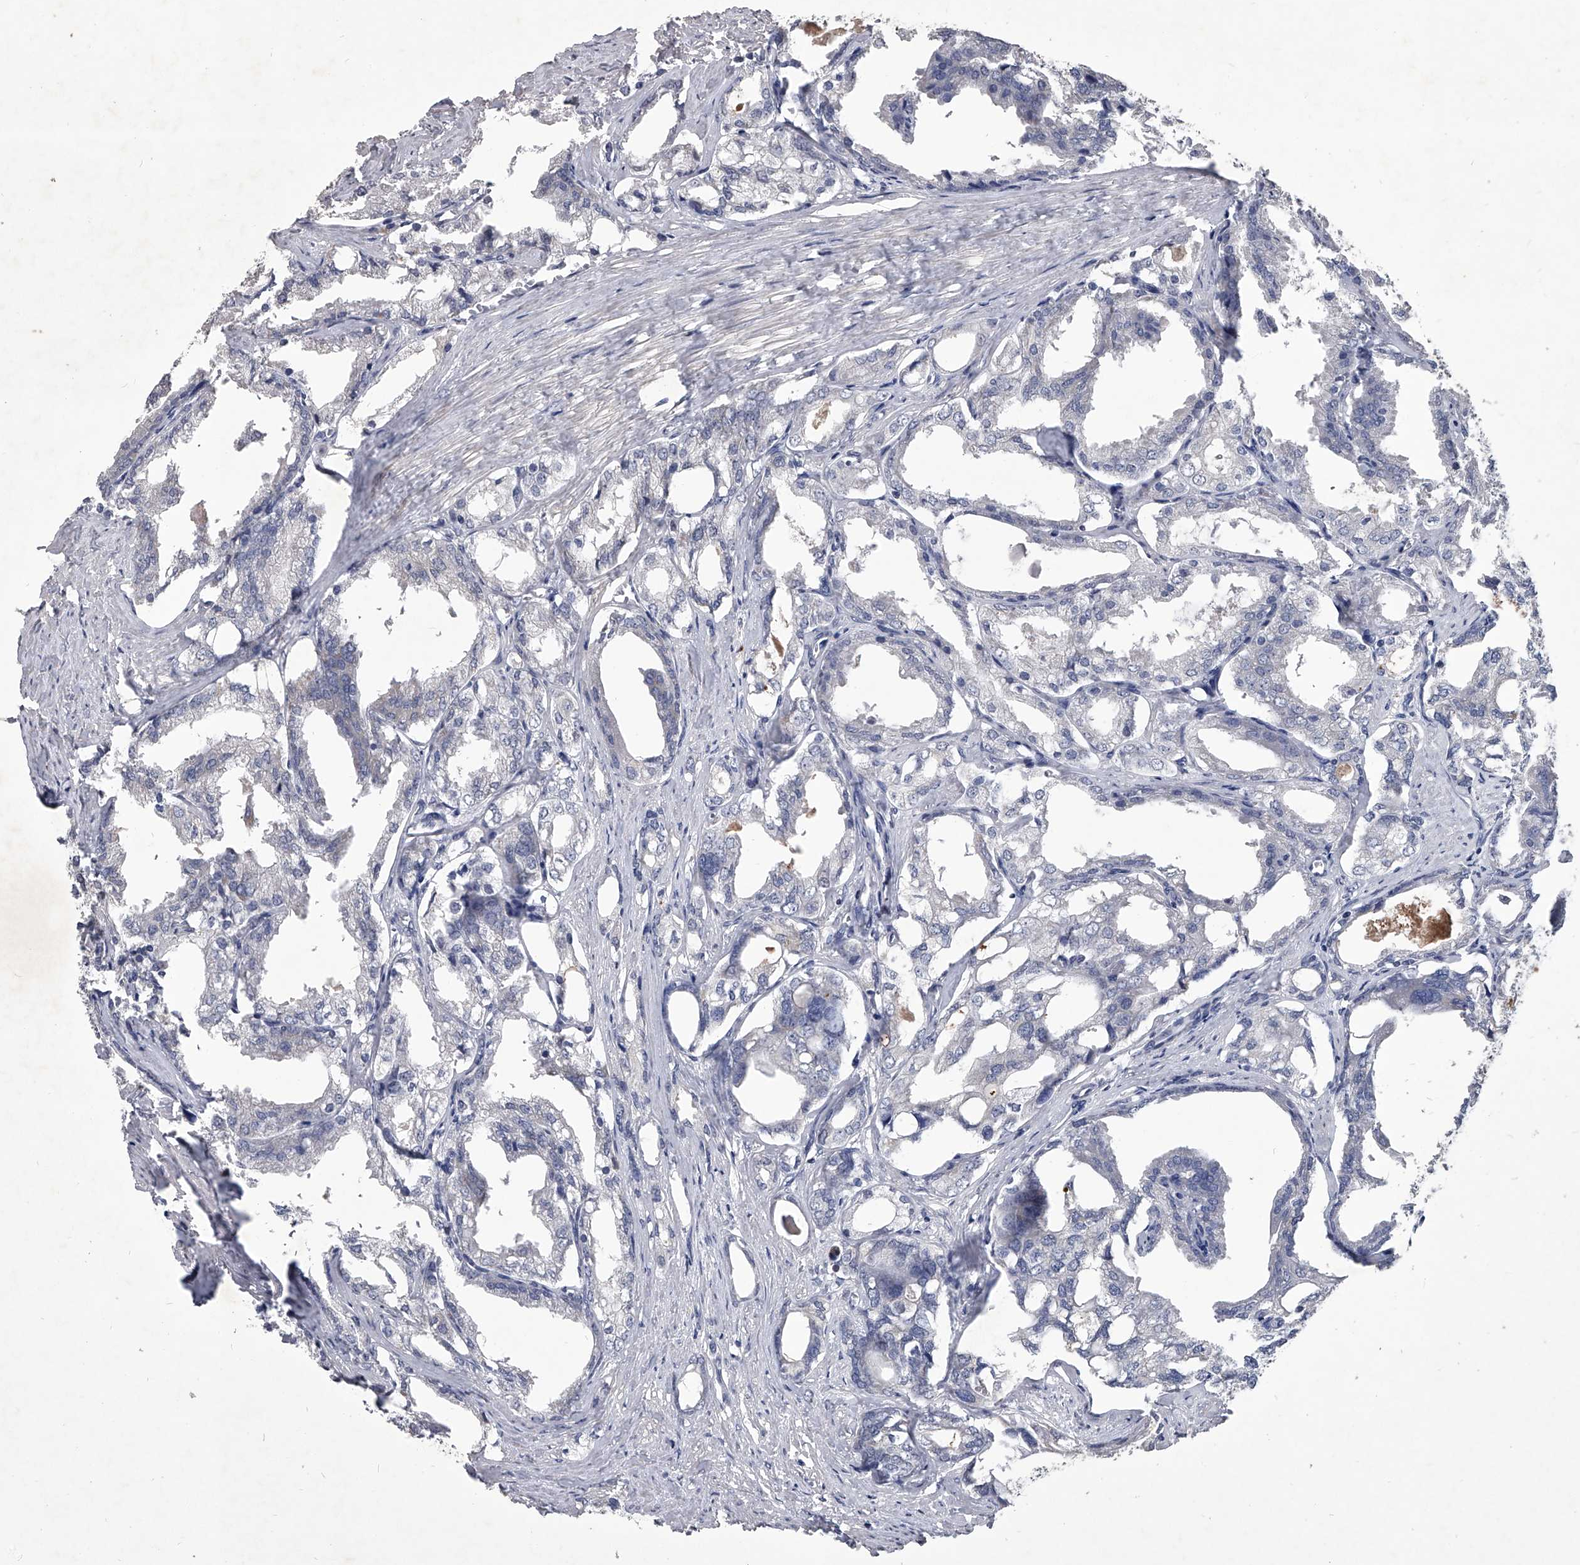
{"staining": {"intensity": "negative", "quantity": "none", "location": "none"}, "tissue": "prostate cancer", "cell_type": "Tumor cells", "image_type": "cancer", "snomed": [{"axis": "morphology", "description": "Adenocarcinoma, High grade"}, {"axis": "topography", "description": "Prostate"}], "caption": "Immunohistochemistry histopathology image of neoplastic tissue: human prostate cancer (high-grade adenocarcinoma) stained with DAB reveals no significant protein positivity in tumor cells. The staining is performed using DAB brown chromogen with nuclei counter-stained in using hematoxylin.", "gene": "NRP1", "patient": {"sex": "male", "age": 50}}